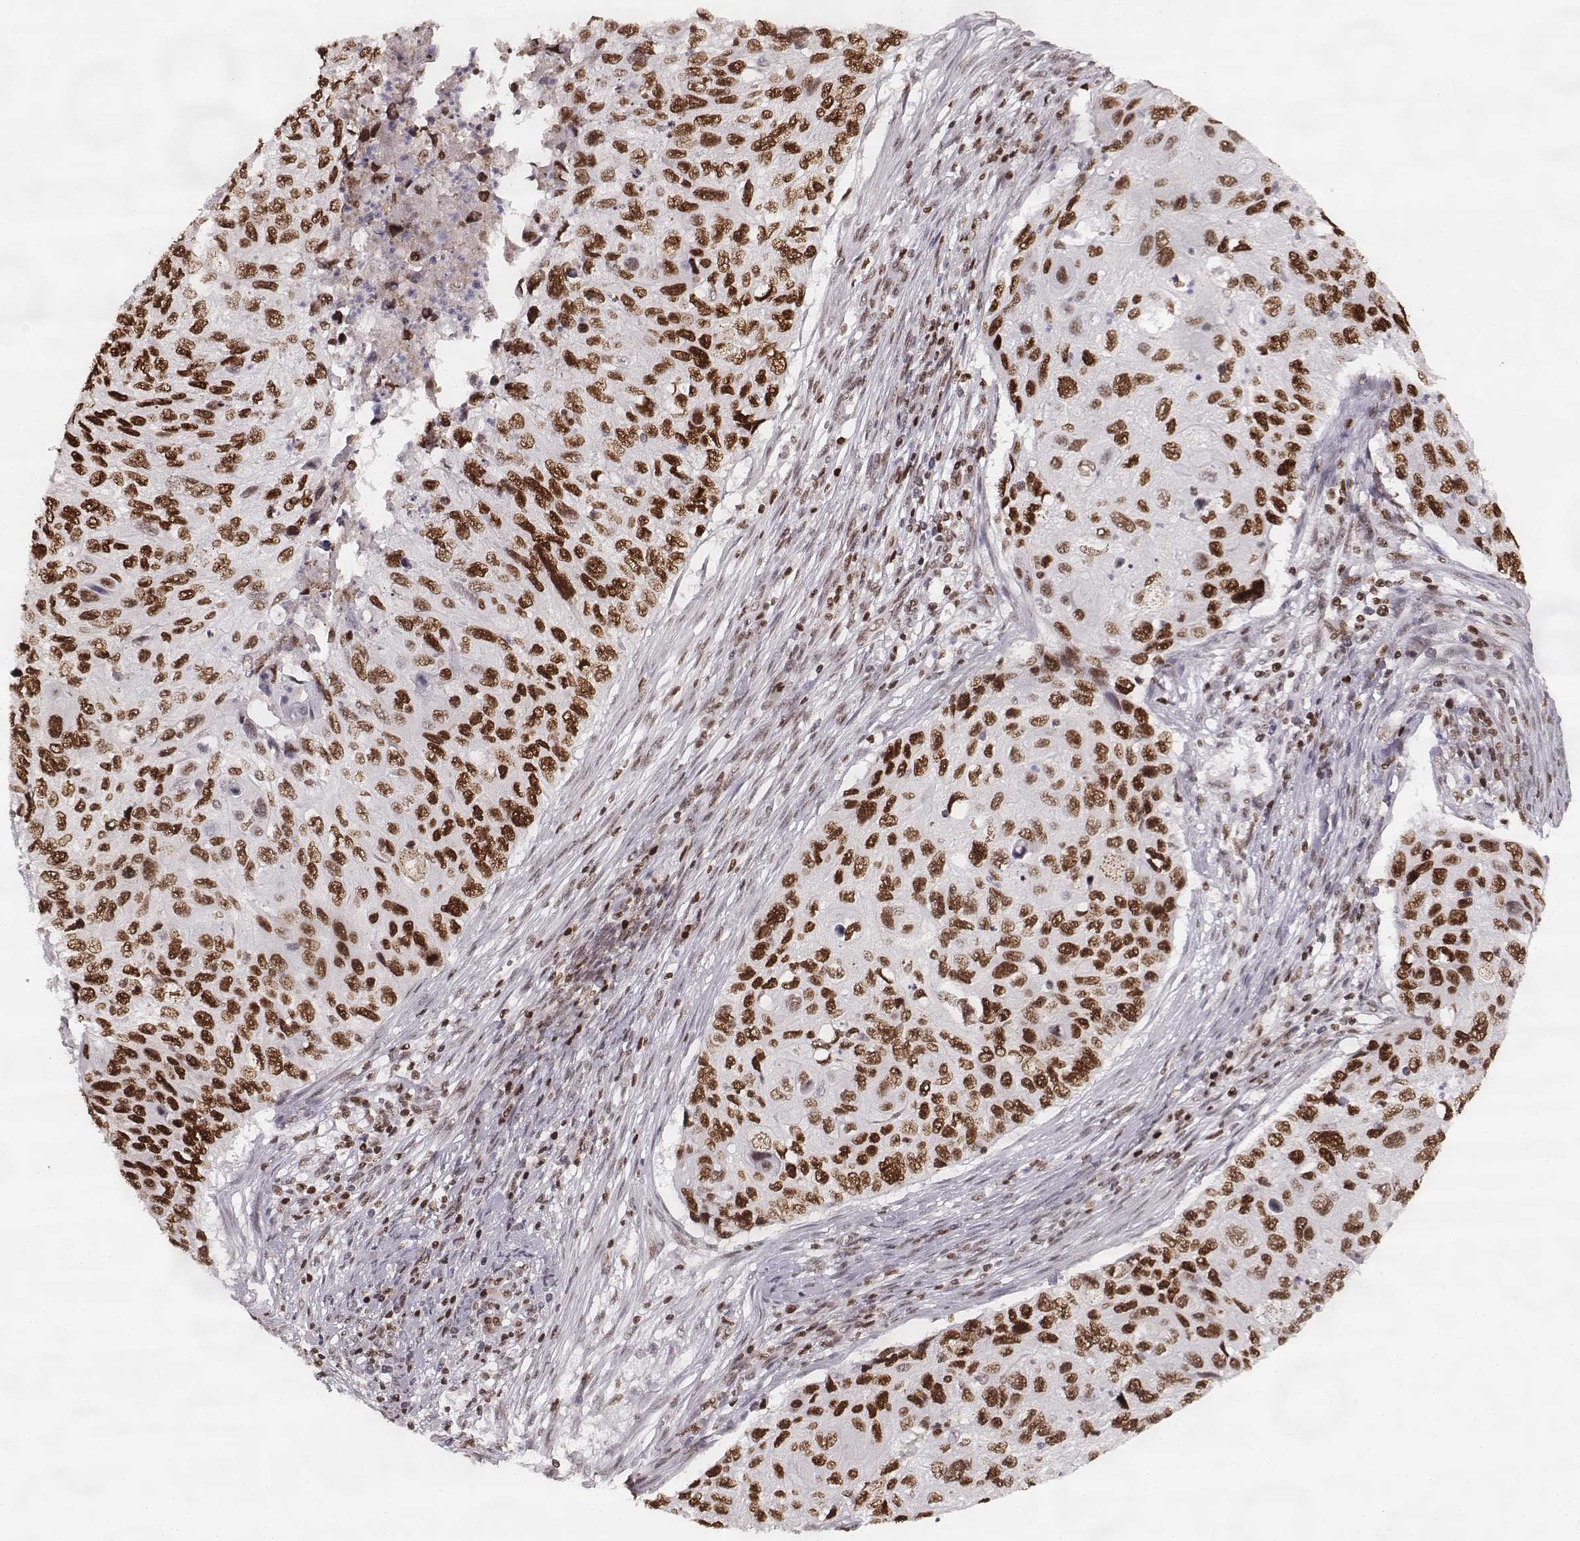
{"staining": {"intensity": "strong", "quantity": ">75%", "location": "nuclear"}, "tissue": "cervical cancer", "cell_type": "Tumor cells", "image_type": "cancer", "snomed": [{"axis": "morphology", "description": "Squamous cell carcinoma, NOS"}, {"axis": "topography", "description": "Cervix"}], "caption": "The micrograph demonstrates staining of cervical squamous cell carcinoma, revealing strong nuclear protein staining (brown color) within tumor cells.", "gene": "PARP1", "patient": {"sex": "female", "age": 70}}